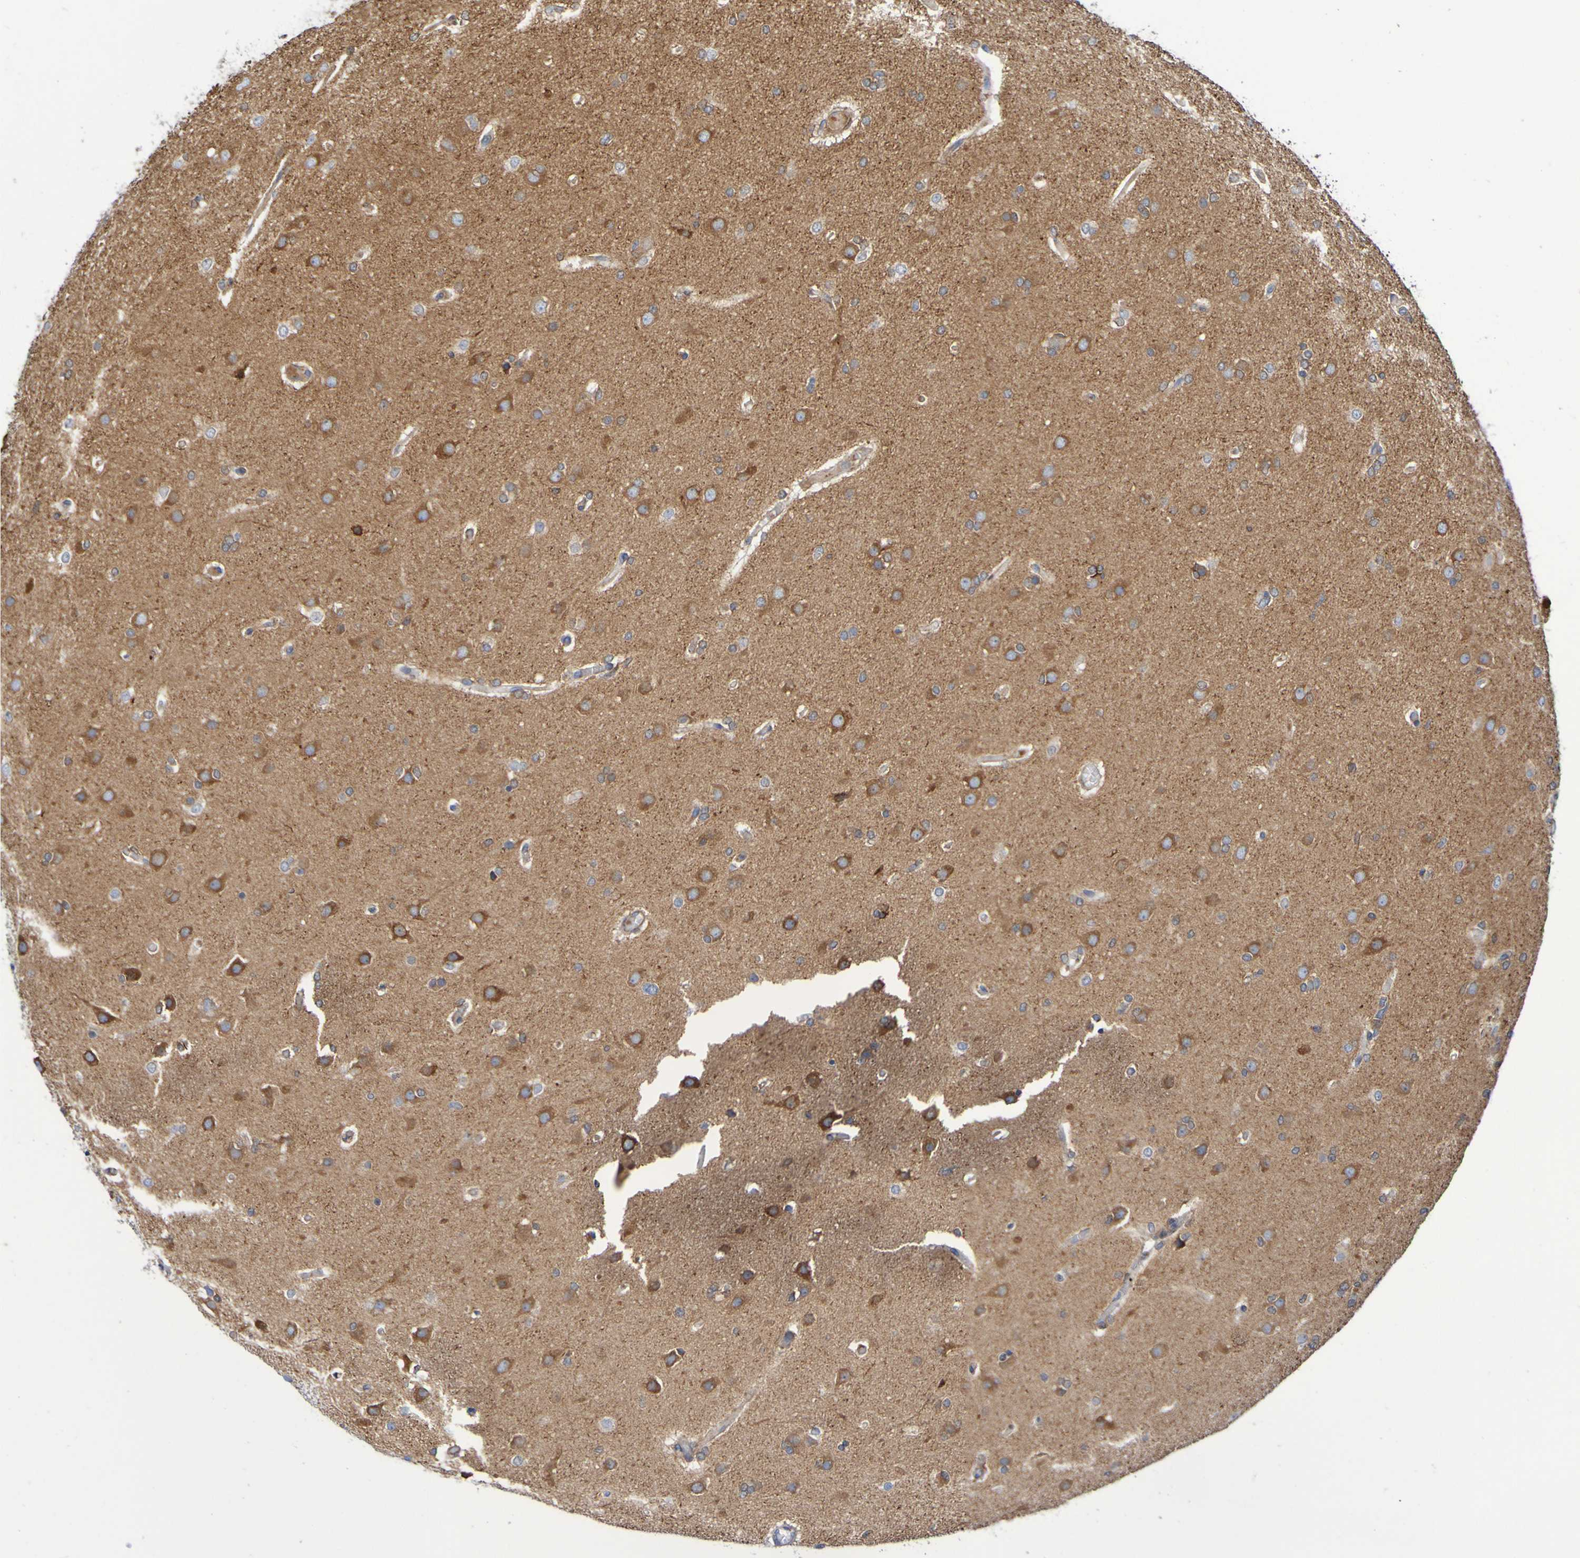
{"staining": {"intensity": "moderate", "quantity": "25%-75%", "location": "cytoplasmic/membranous"}, "tissue": "glioma", "cell_type": "Tumor cells", "image_type": "cancer", "snomed": [{"axis": "morphology", "description": "Glioma, malignant, High grade"}, {"axis": "topography", "description": "Cerebral cortex"}], "caption": "Human malignant high-grade glioma stained for a protein (brown) exhibits moderate cytoplasmic/membranous positive positivity in about 25%-75% of tumor cells.", "gene": "SCRG1", "patient": {"sex": "female", "age": 36}}